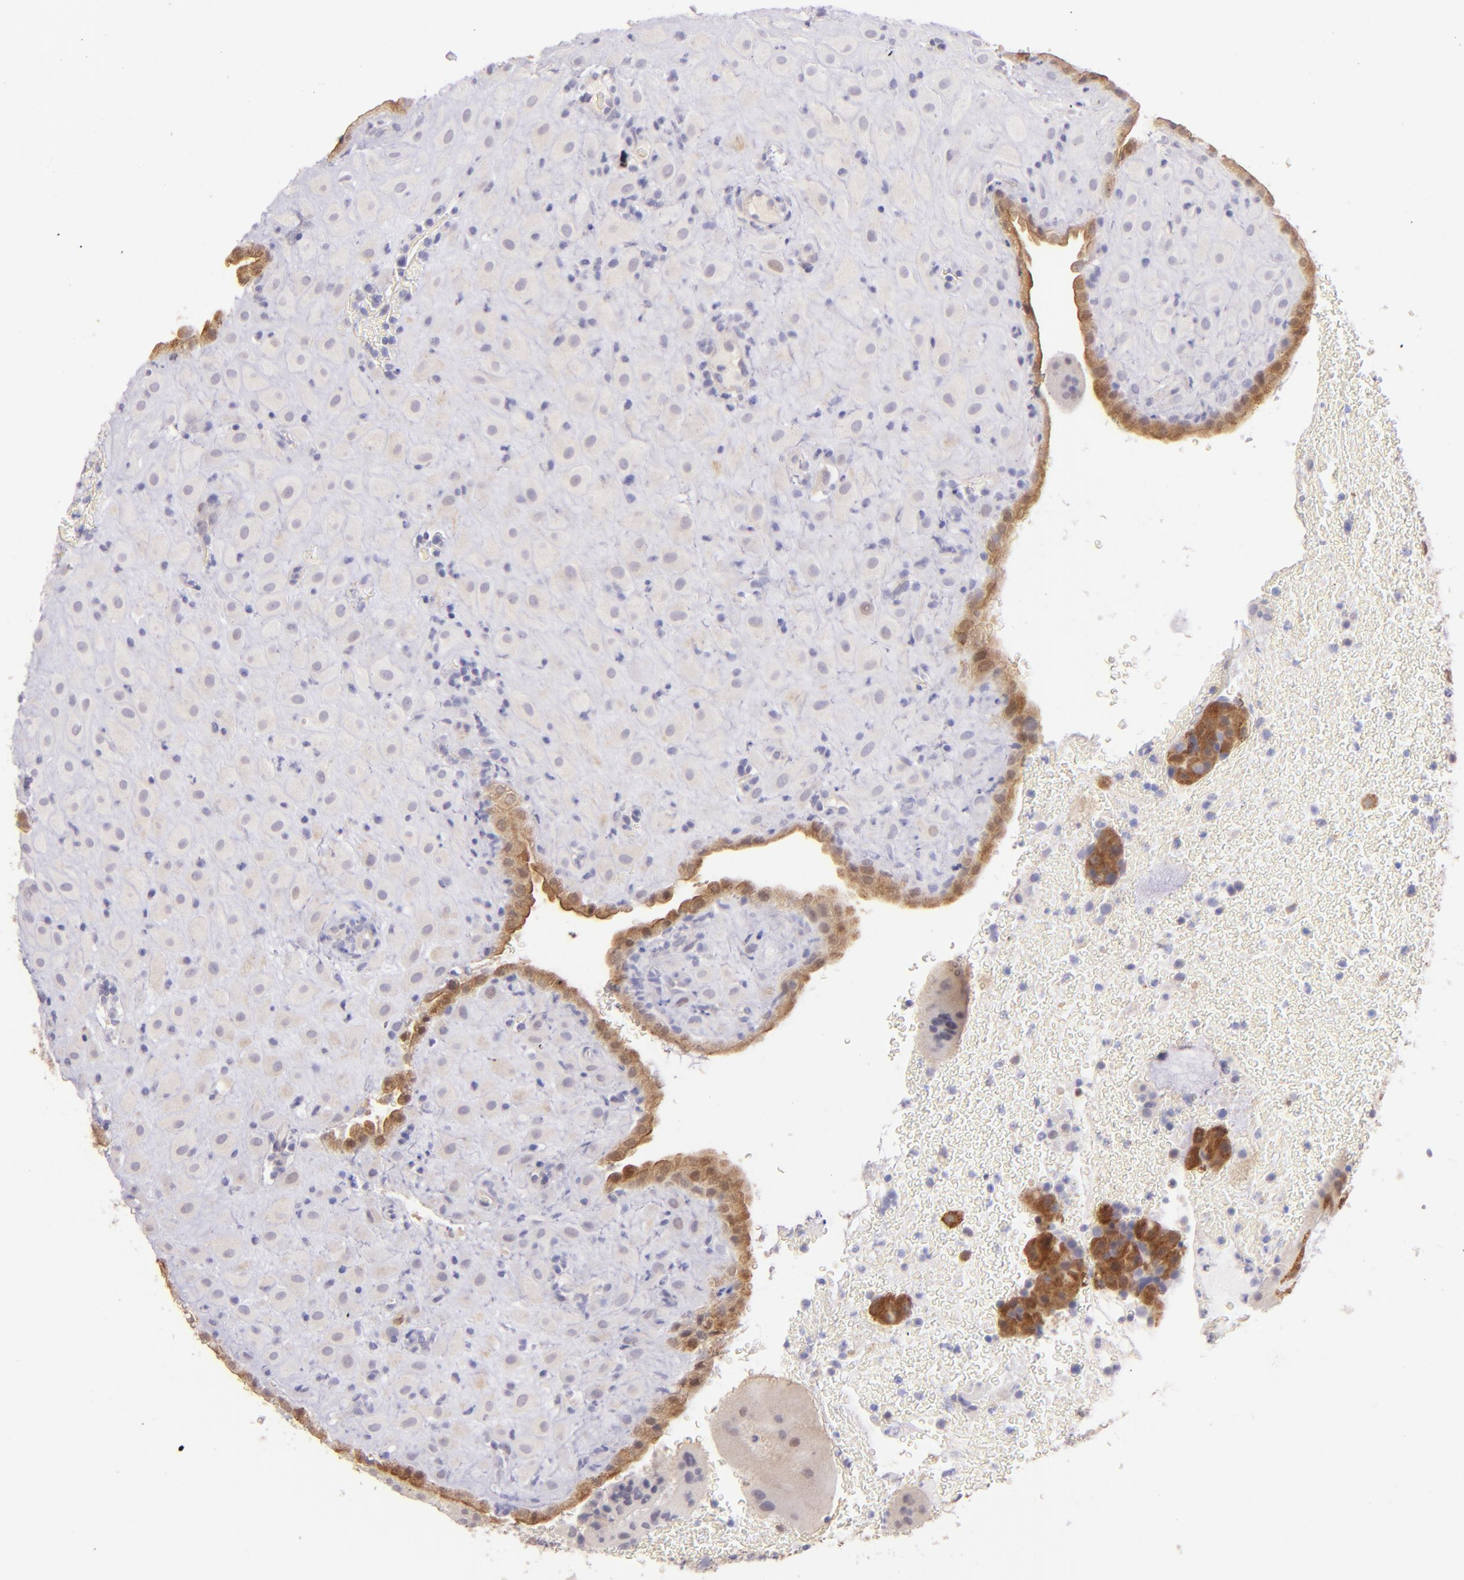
{"staining": {"intensity": "weak", "quantity": ">75%", "location": "cytoplasmic/membranous"}, "tissue": "placenta", "cell_type": "Decidual cells", "image_type": "normal", "snomed": [{"axis": "morphology", "description": "Normal tissue, NOS"}, {"axis": "topography", "description": "Placenta"}], "caption": "Immunohistochemical staining of normal placenta shows >75% levels of weak cytoplasmic/membranous protein expression in approximately >75% of decidual cells. Using DAB (brown) and hematoxylin (blue) stains, captured at high magnification using brightfield microscopy.", "gene": "SH2D4A", "patient": {"sex": "female", "age": 19}}